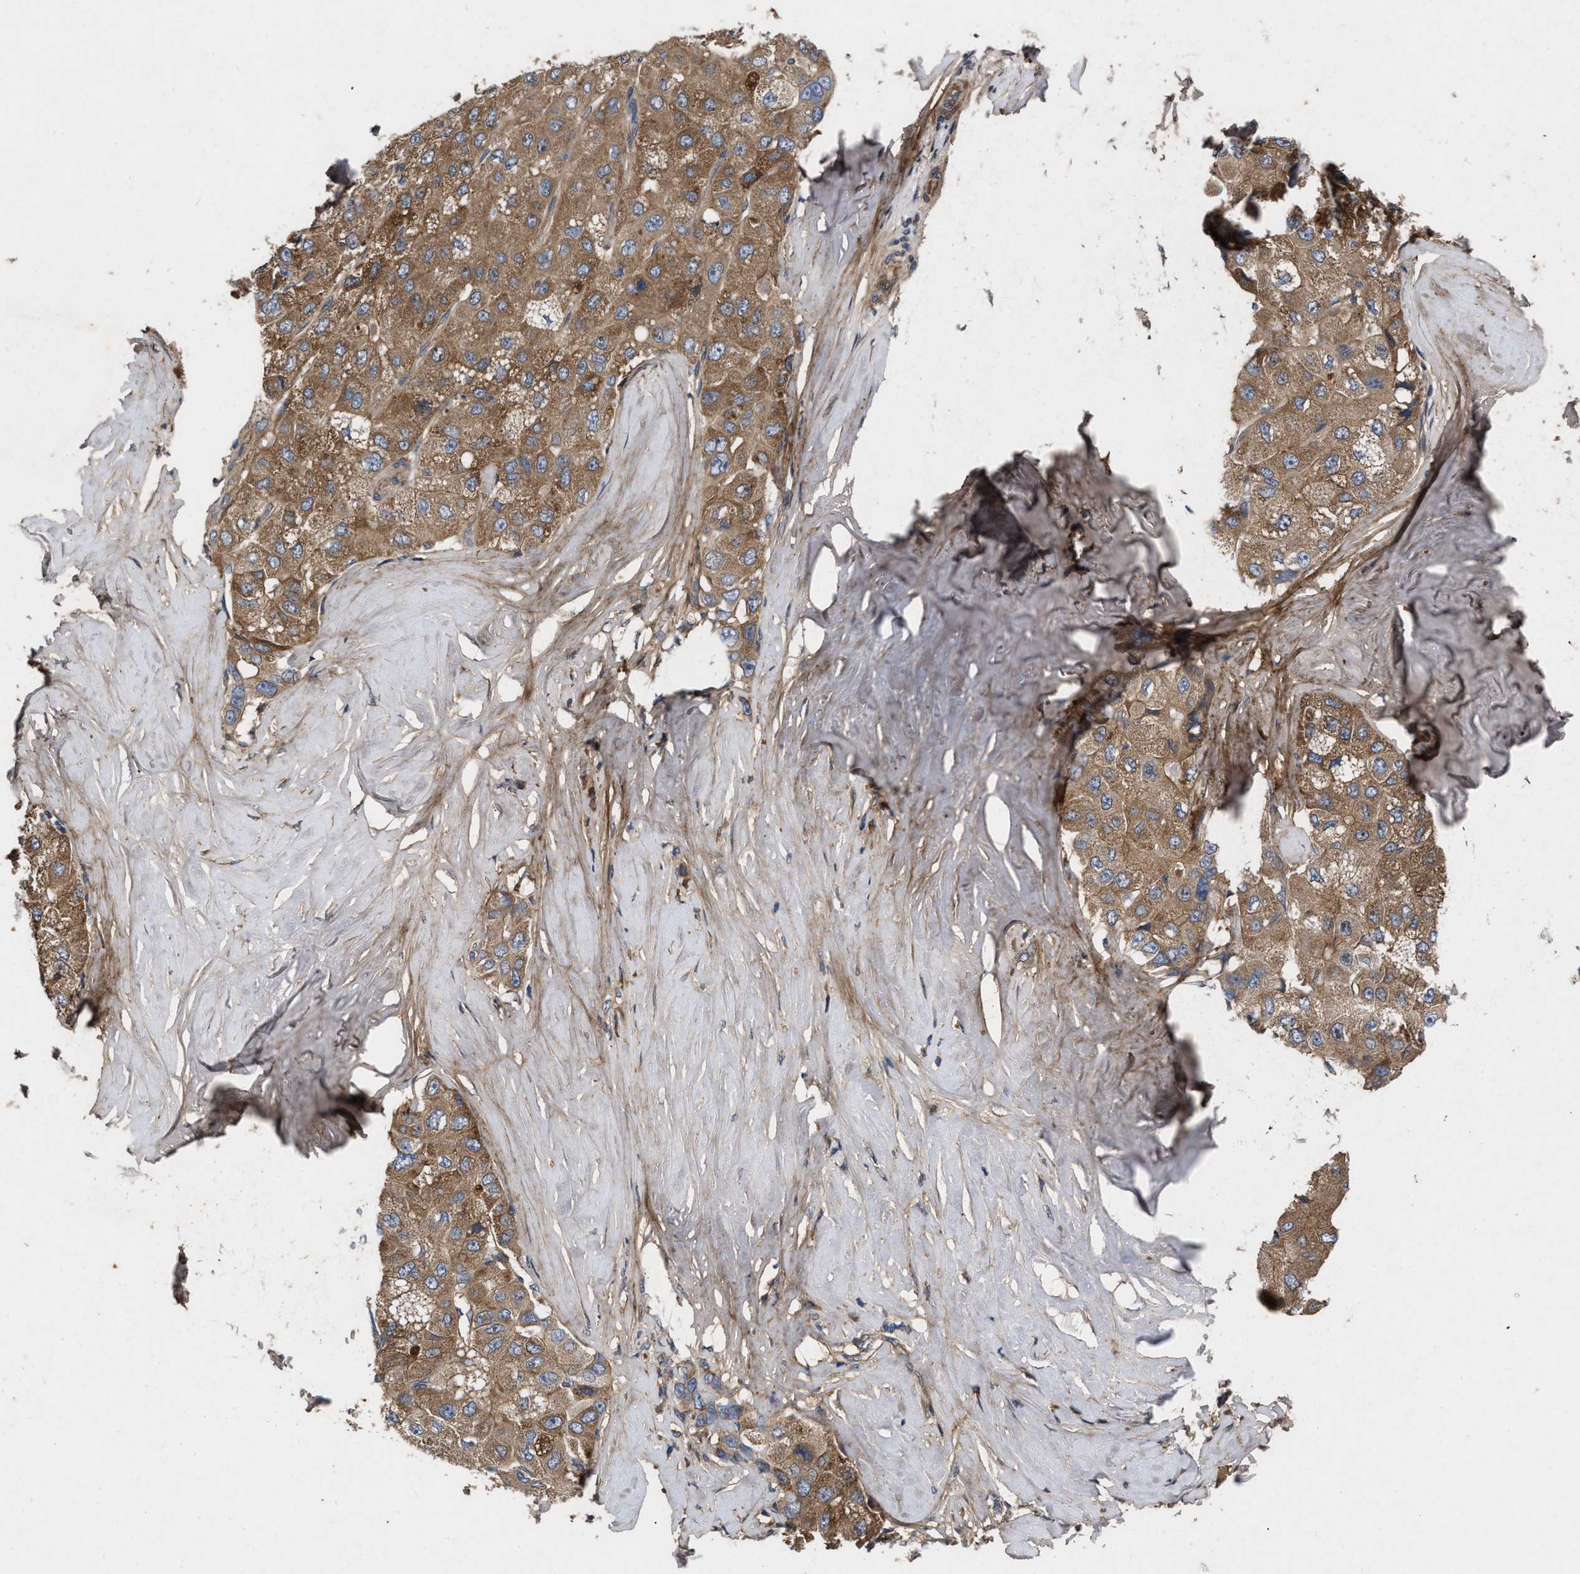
{"staining": {"intensity": "moderate", "quantity": ">75%", "location": "cytoplasmic/membranous"}, "tissue": "liver cancer", "cell_type": "Tumor cells", "image_type": "cancer", "snomed": [{"axis": "morphology", "description": "Carcinoma, Hepatocellular, NOS"}, {"axis": "topography", "description": "Liver"}], "caption": "DAB immunohistochemical staining of liver cancer (hepatocellular carcinoma) exhibits moderate cytoplasmic/membranous protein expression in about >75% of tumor cells.", "gene": "CDKN2C", "patient": {"sex": "male", "age": 80}}